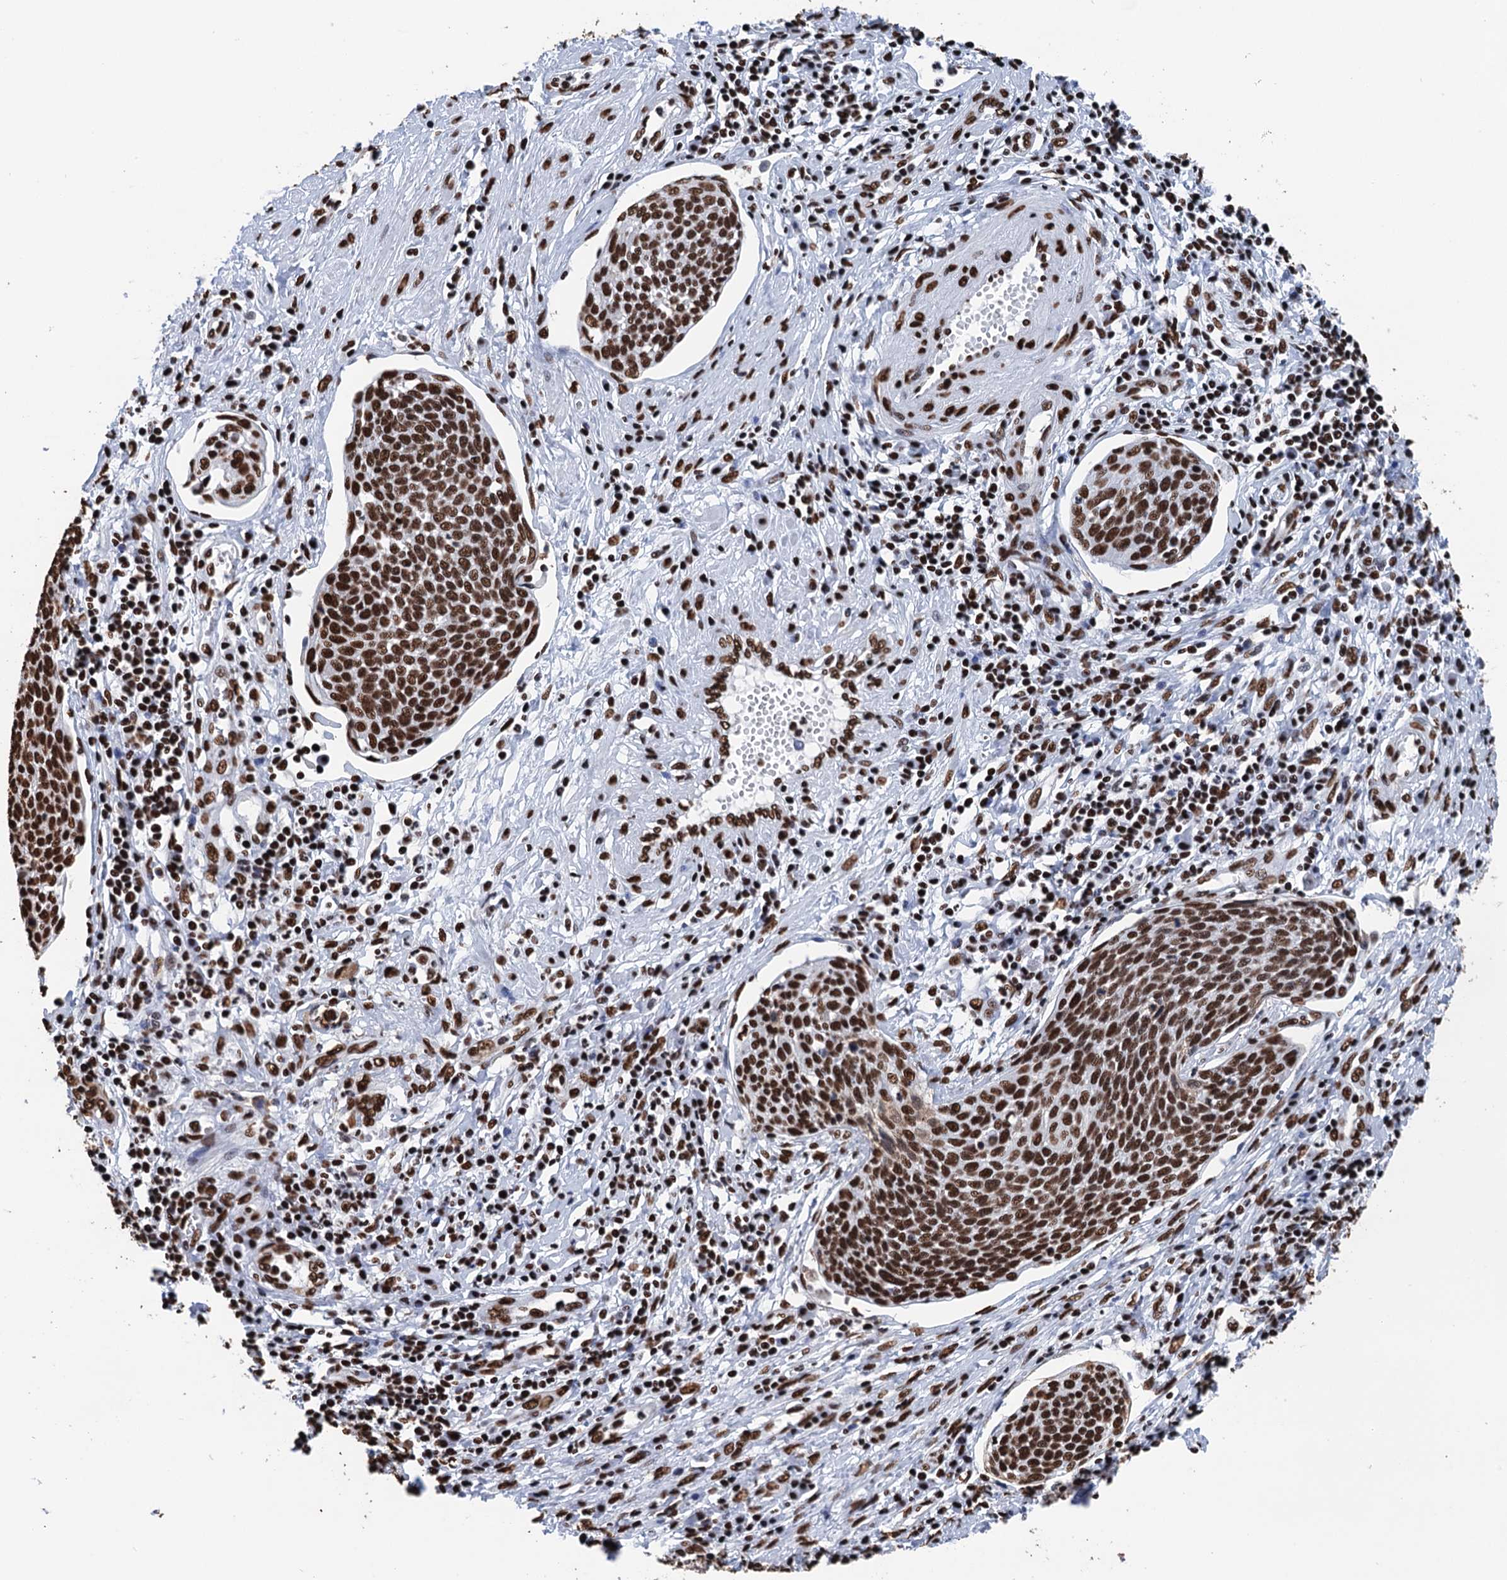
{"staining": {"intensity": "strong", "quantity": ">75%", "location": "nuclear"}, "tissue": "cervical cancer", "cell_type": "Tumor cells", "image_type": "cancer", "snomed": [{"axis": "morphology", "description": "Squamous cell carcinoma, NOS"}, {"axis": "topography", "description": "Cervix"}], "caption": "There is high levels of strong nuclear staining in tumor cells of cervical cancer, as demonstrated by immunohistochemical staining (brown color).", "gene": "UBA2", "patient": {"sex": "female", "age": 34}}